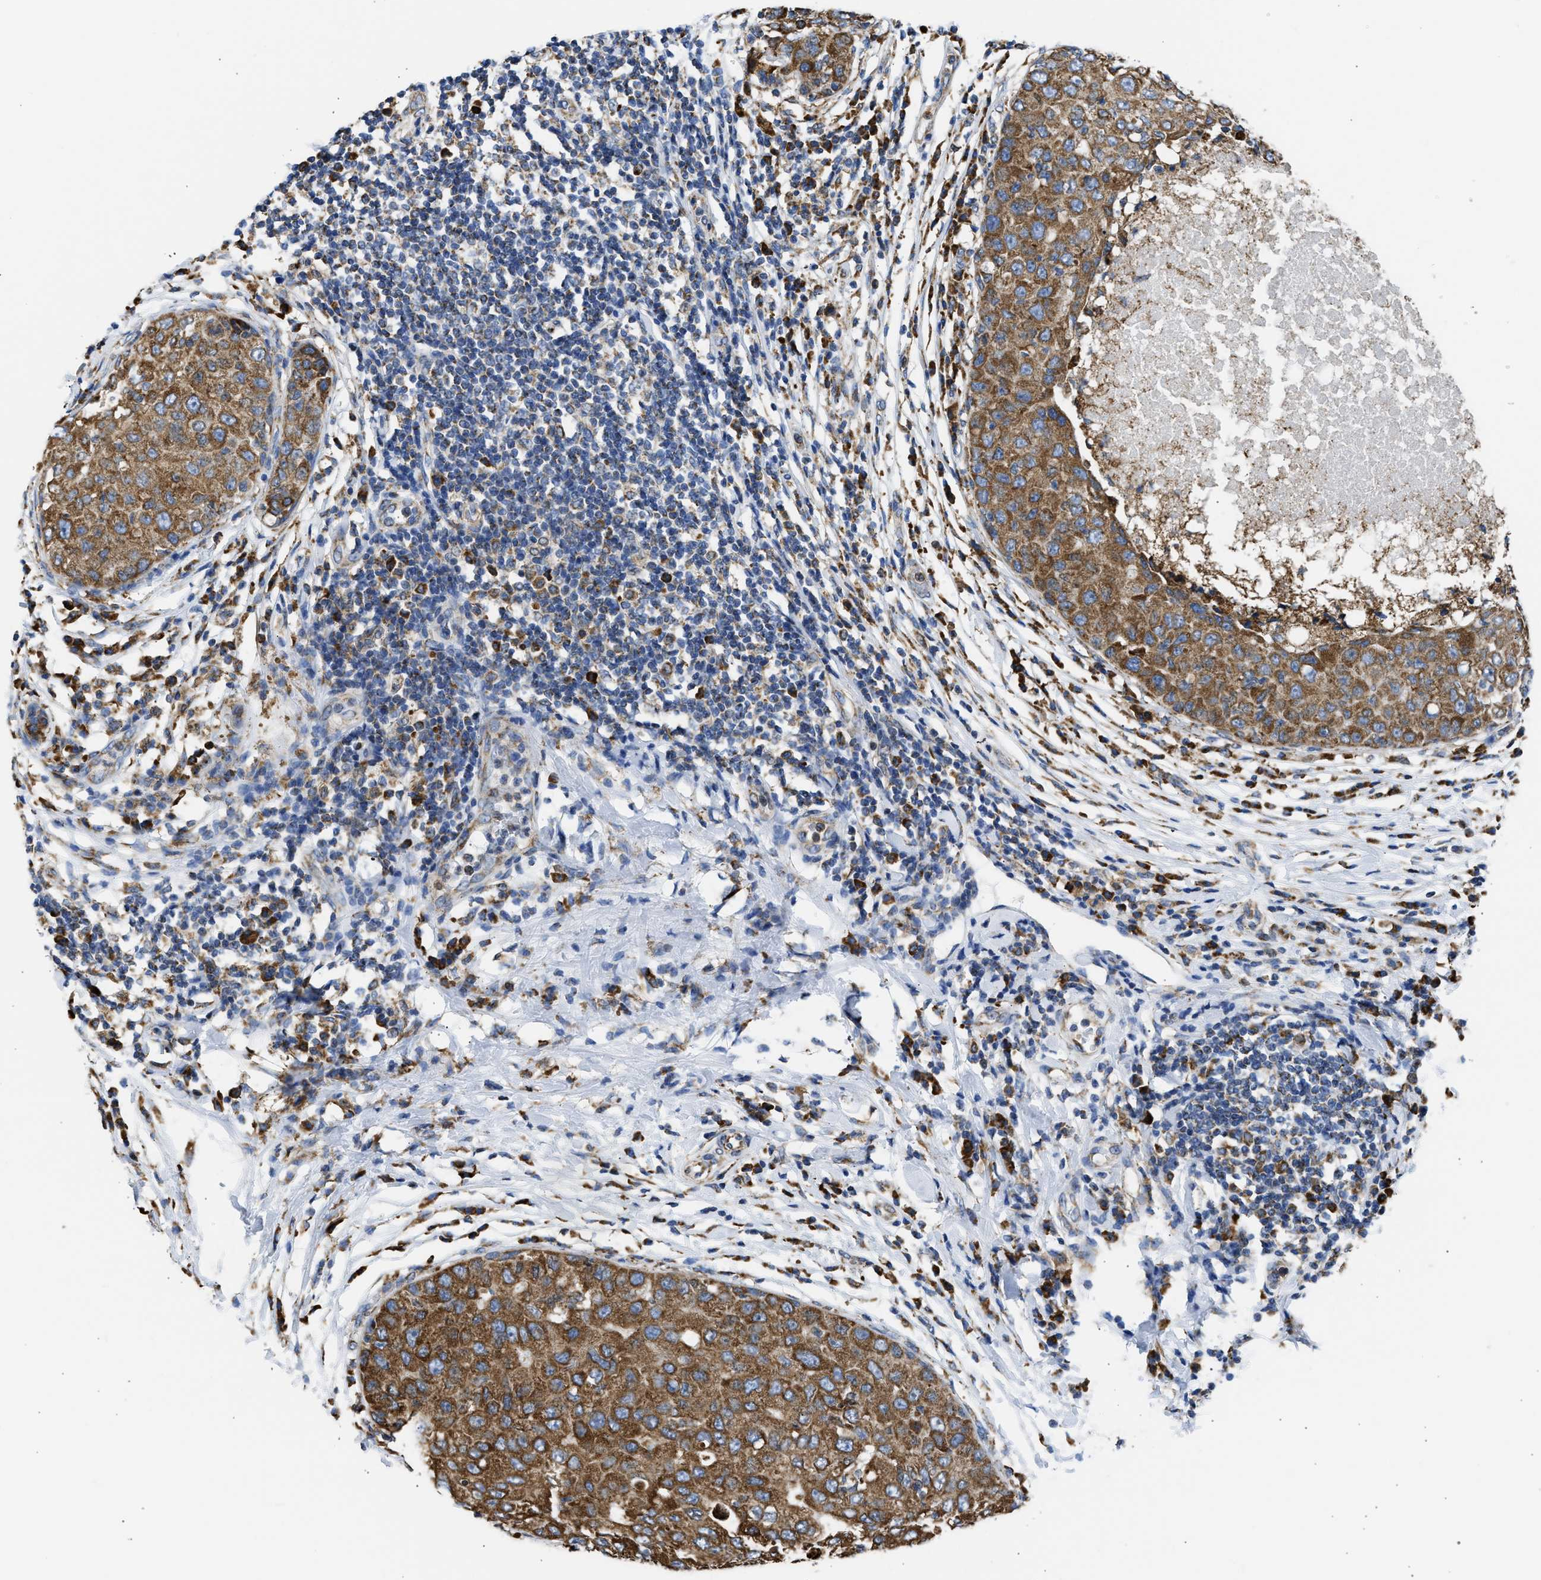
{"staining": {"intensity": "moderate", "quantity": ">75%", "location": "cytoplasmic/membranous"}, "tissue": "breast cancer", "cell_type": "Tumor cells", "image_type": "cancer", "snomed": [{"axis": "morphology", "description": "Duct carcinoma"}, {"axis": "topography", "description": "Breast"}], "caption": "Approximately >75% of tumor cells in breast cancer (invasive ductal carcinoma) demonstrate moderate cytoplasmic/membranous protein positivity as visualized by brown immunohistochemical staining.", "gene": "CYCS", "patient": {"sex": "female", "age": 27}}